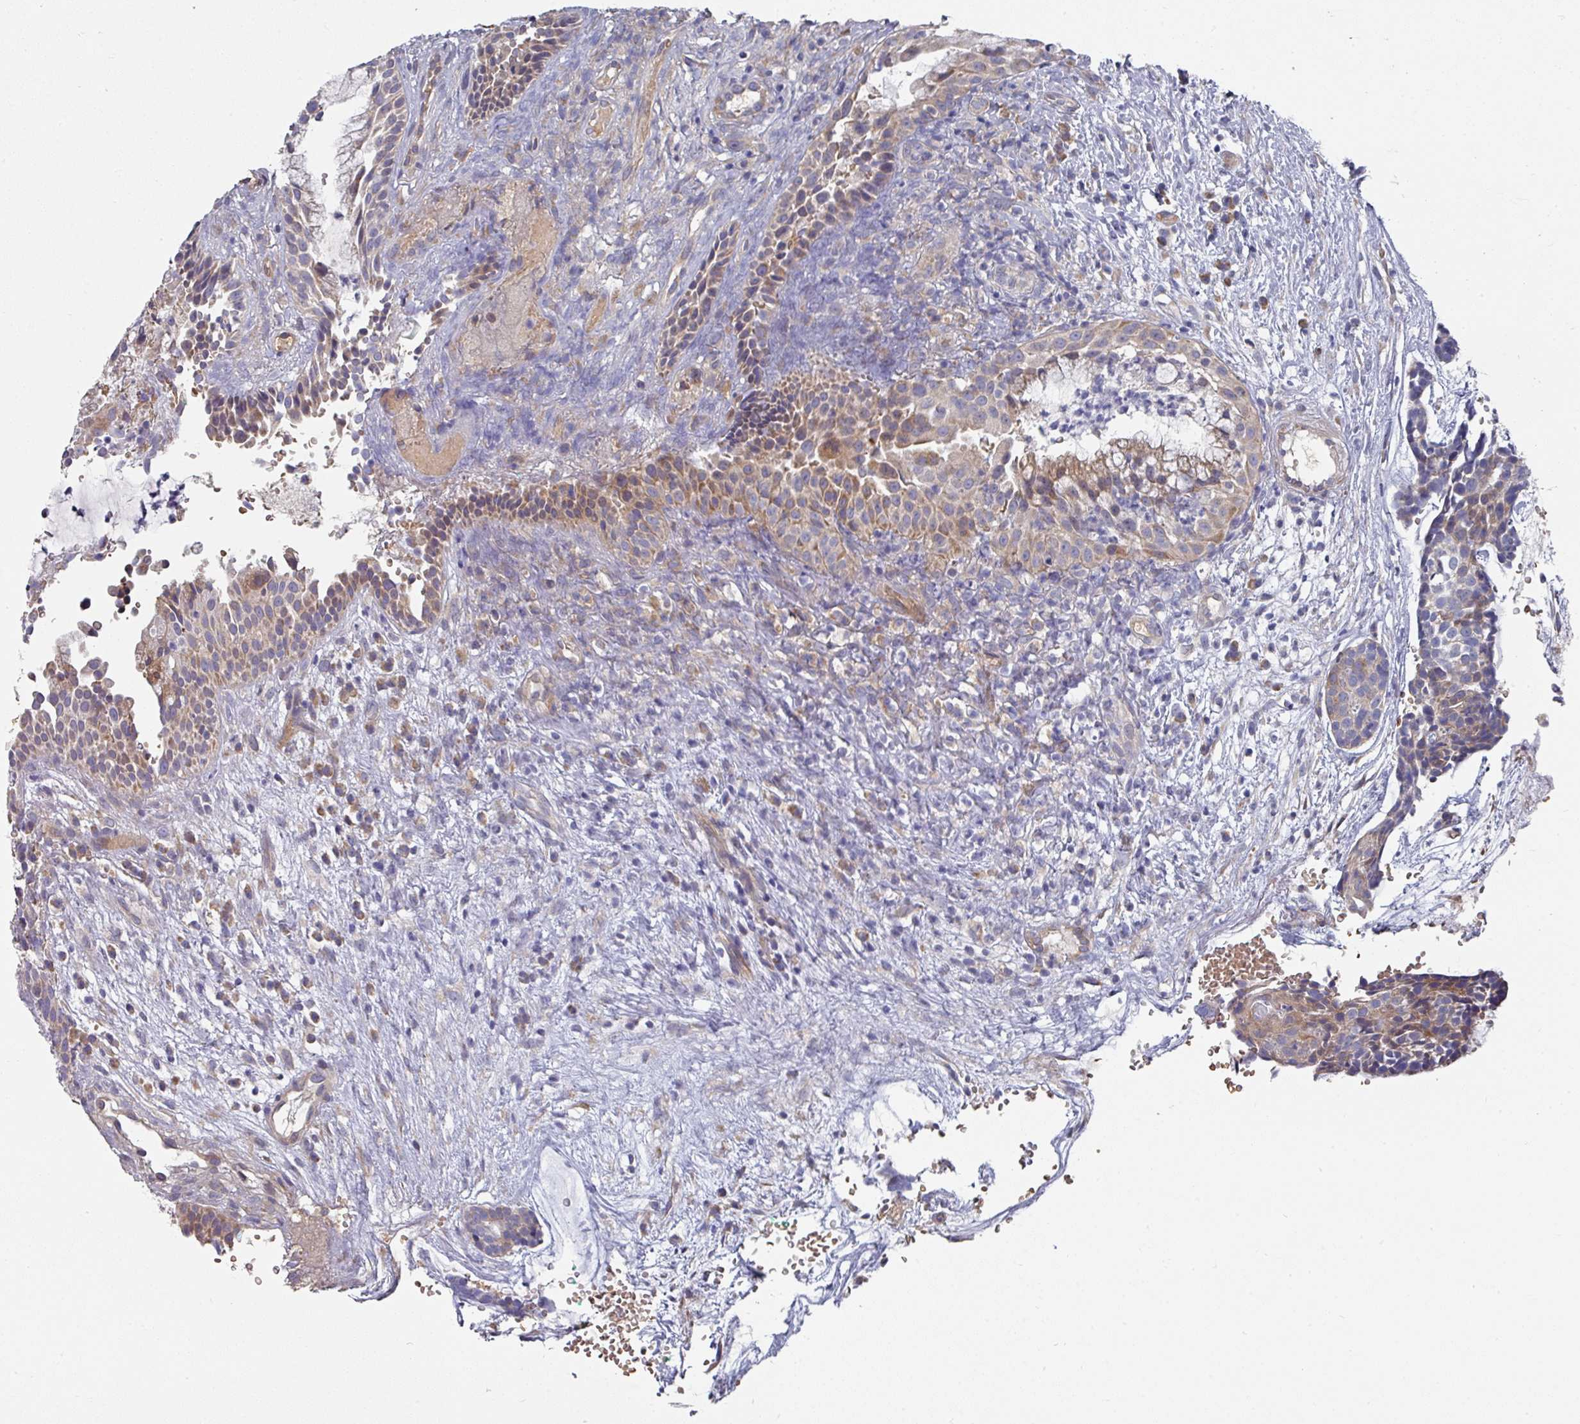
{"staining": {"intensity": "moderate", "quantity": ">75%", "location": "cytoplasmic/membranous"}, "tissue": "head and neck cancer", "cell_type": "Tumor cells", "image_type": "cancer", "snomed": [{"axis": "morphology", "description": "Adenocarcinoma, NOS"}, {"axis": "topography", "description": "Subcutis"}, {"axis": "topography", "description": "Head-Neck"}], "caption": "A medium amount of moderate cytoplasmic/membranous positivity is appreciated in approximately >75% of tumor cells in head and neck adenocarcinoma tissue. (DAB (3,3'-diaminobenzidine) = brown stain, brightfield microscopy at high magnification).", "gene": "PYROXD2", "patient": {"sex": "female", "age": 73}}